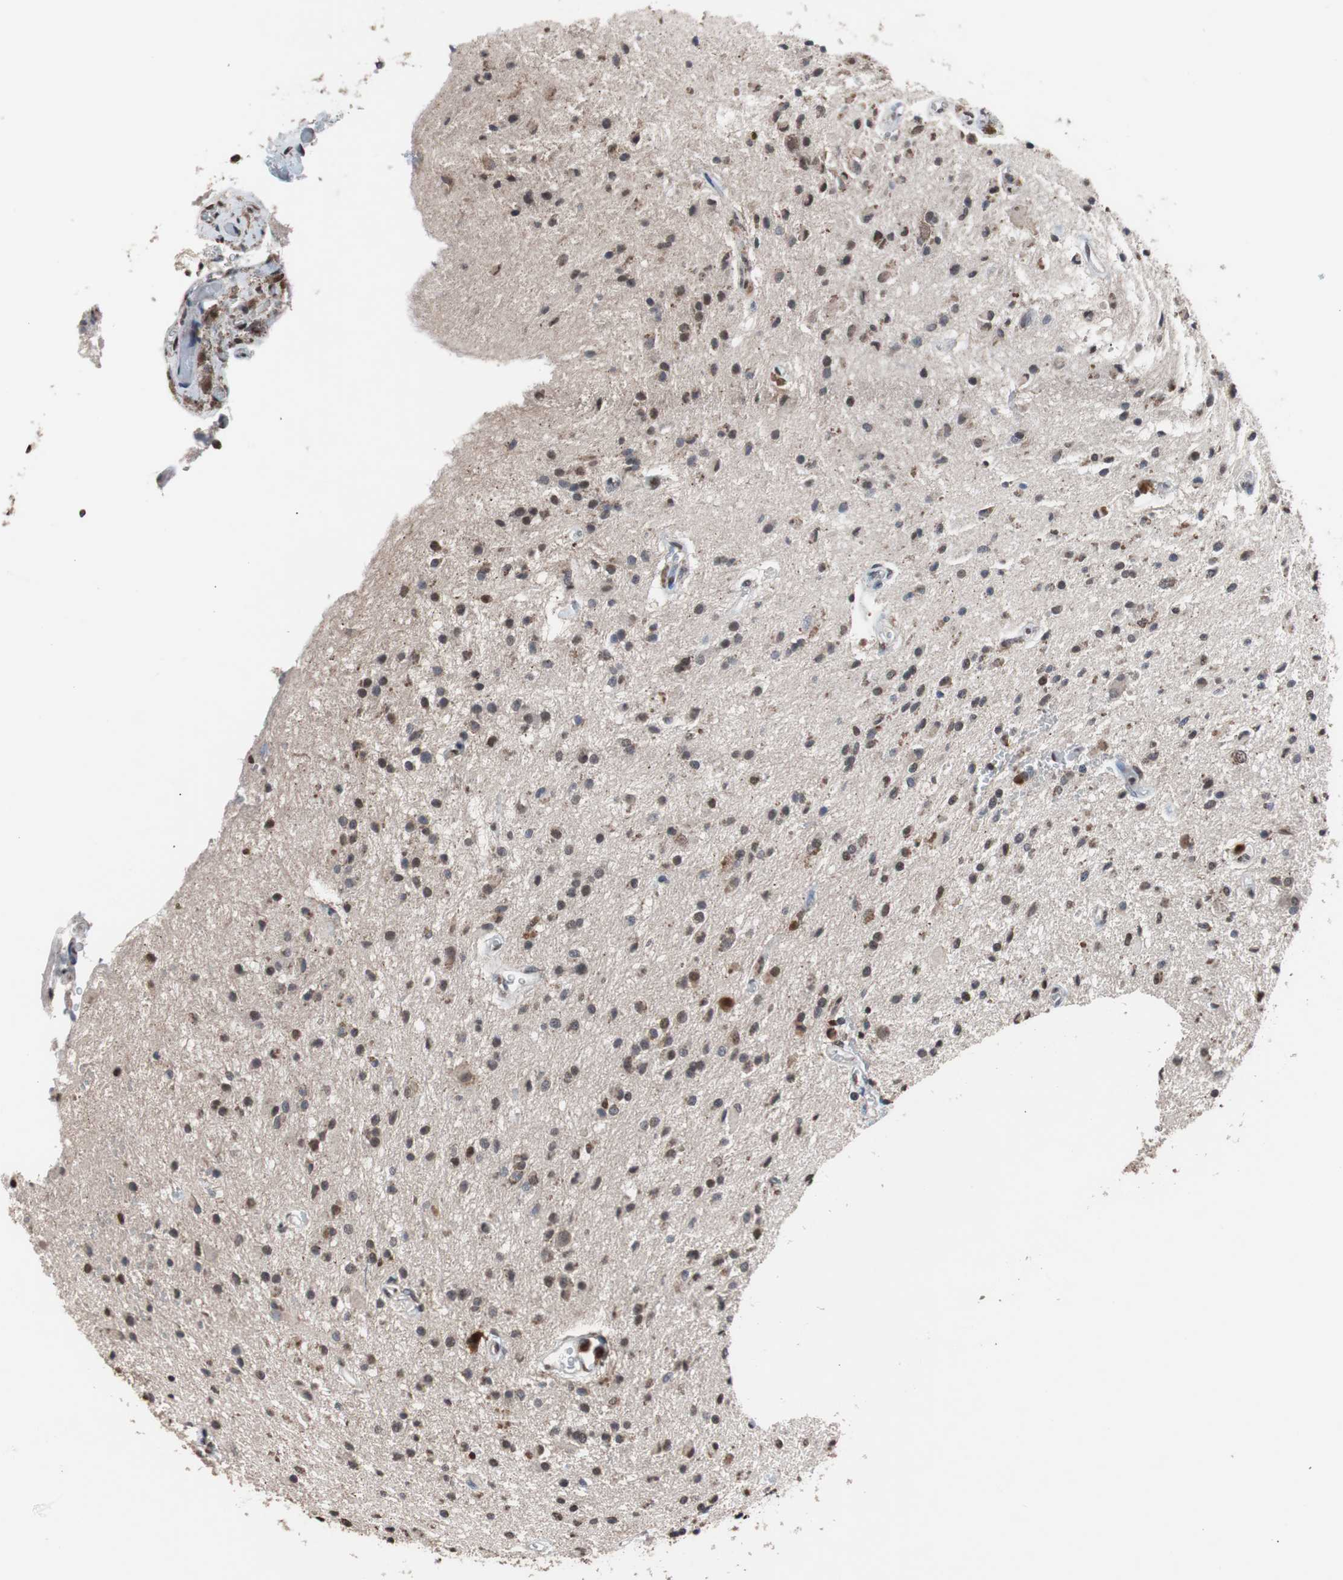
{"staining": {"intensity": "moderate", "quantity": "25%-75%", "location": "nuclear"}, "tissue": "glioma", "cell_type": "Tumor cells", "image_type": "cancer", "snomed": [{"axis": "morphology", "description": "Glioma, malignant, High grade"}, {"axis": "topography", "description": "Brain"}], "caption": "The immunohistochemical stain shows moderate nuclear positivity in tumor cells of glioma tissue.", "gene": "MED27", "patient": {"sex": "male", "age": 47}}